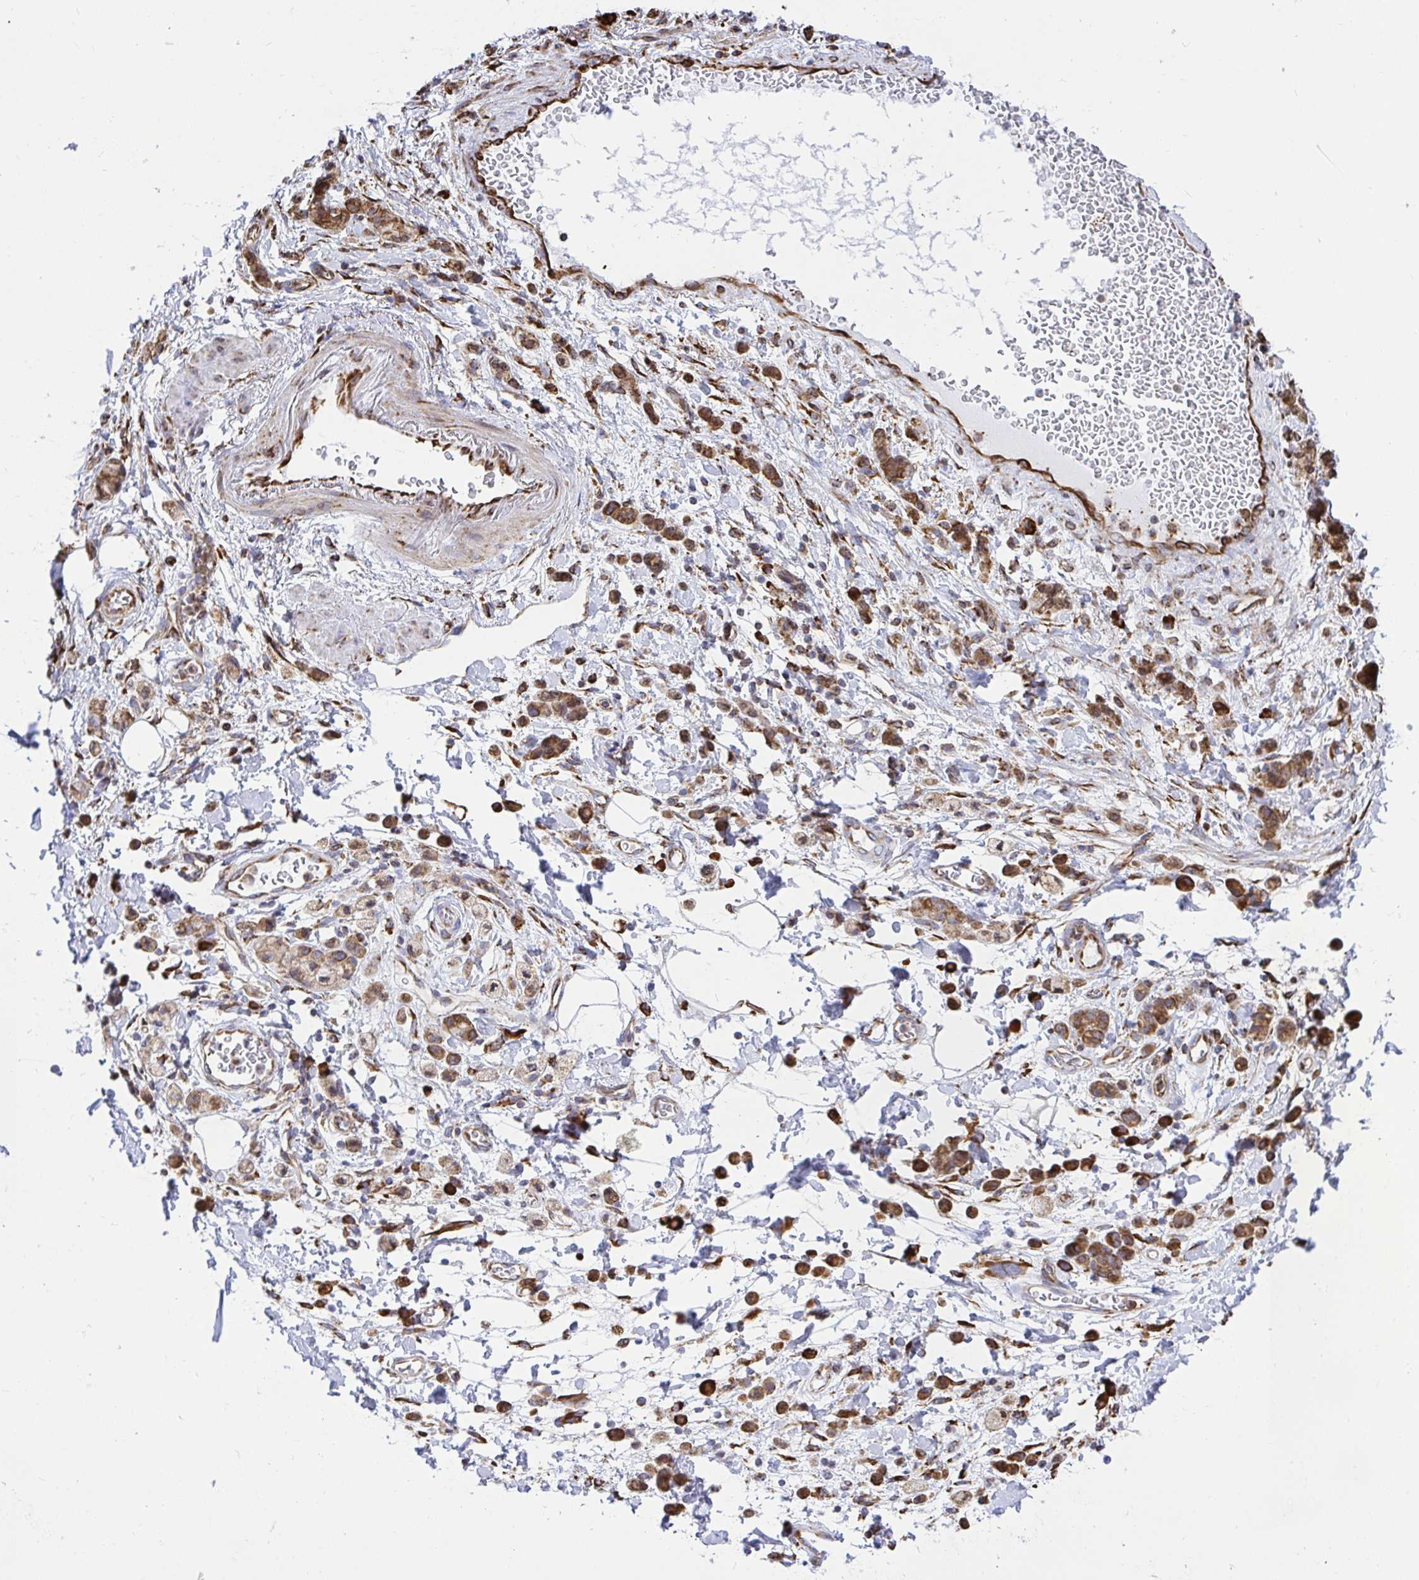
{"staining": {"intensity": "moderate", "quantity": ">75%", "location": "cytoplasmic/membranous"}, "tissue": "stomach cancer", "cell_type": "Tumor cells", "image_type": "cancer", "snomed": [{"axis": "morphology", "description": "Adenocarcinoma, NOS"}, {"axis": "topography", "description": "Stomach"}], "caption": "Human stomach cancer stained with a brown dye shows moderate cytoplasmic/membranous positive expression in approximately >75% of tumor cells.", "gene": "CLGN", "patient": {"sex": "male", "age": 77}}